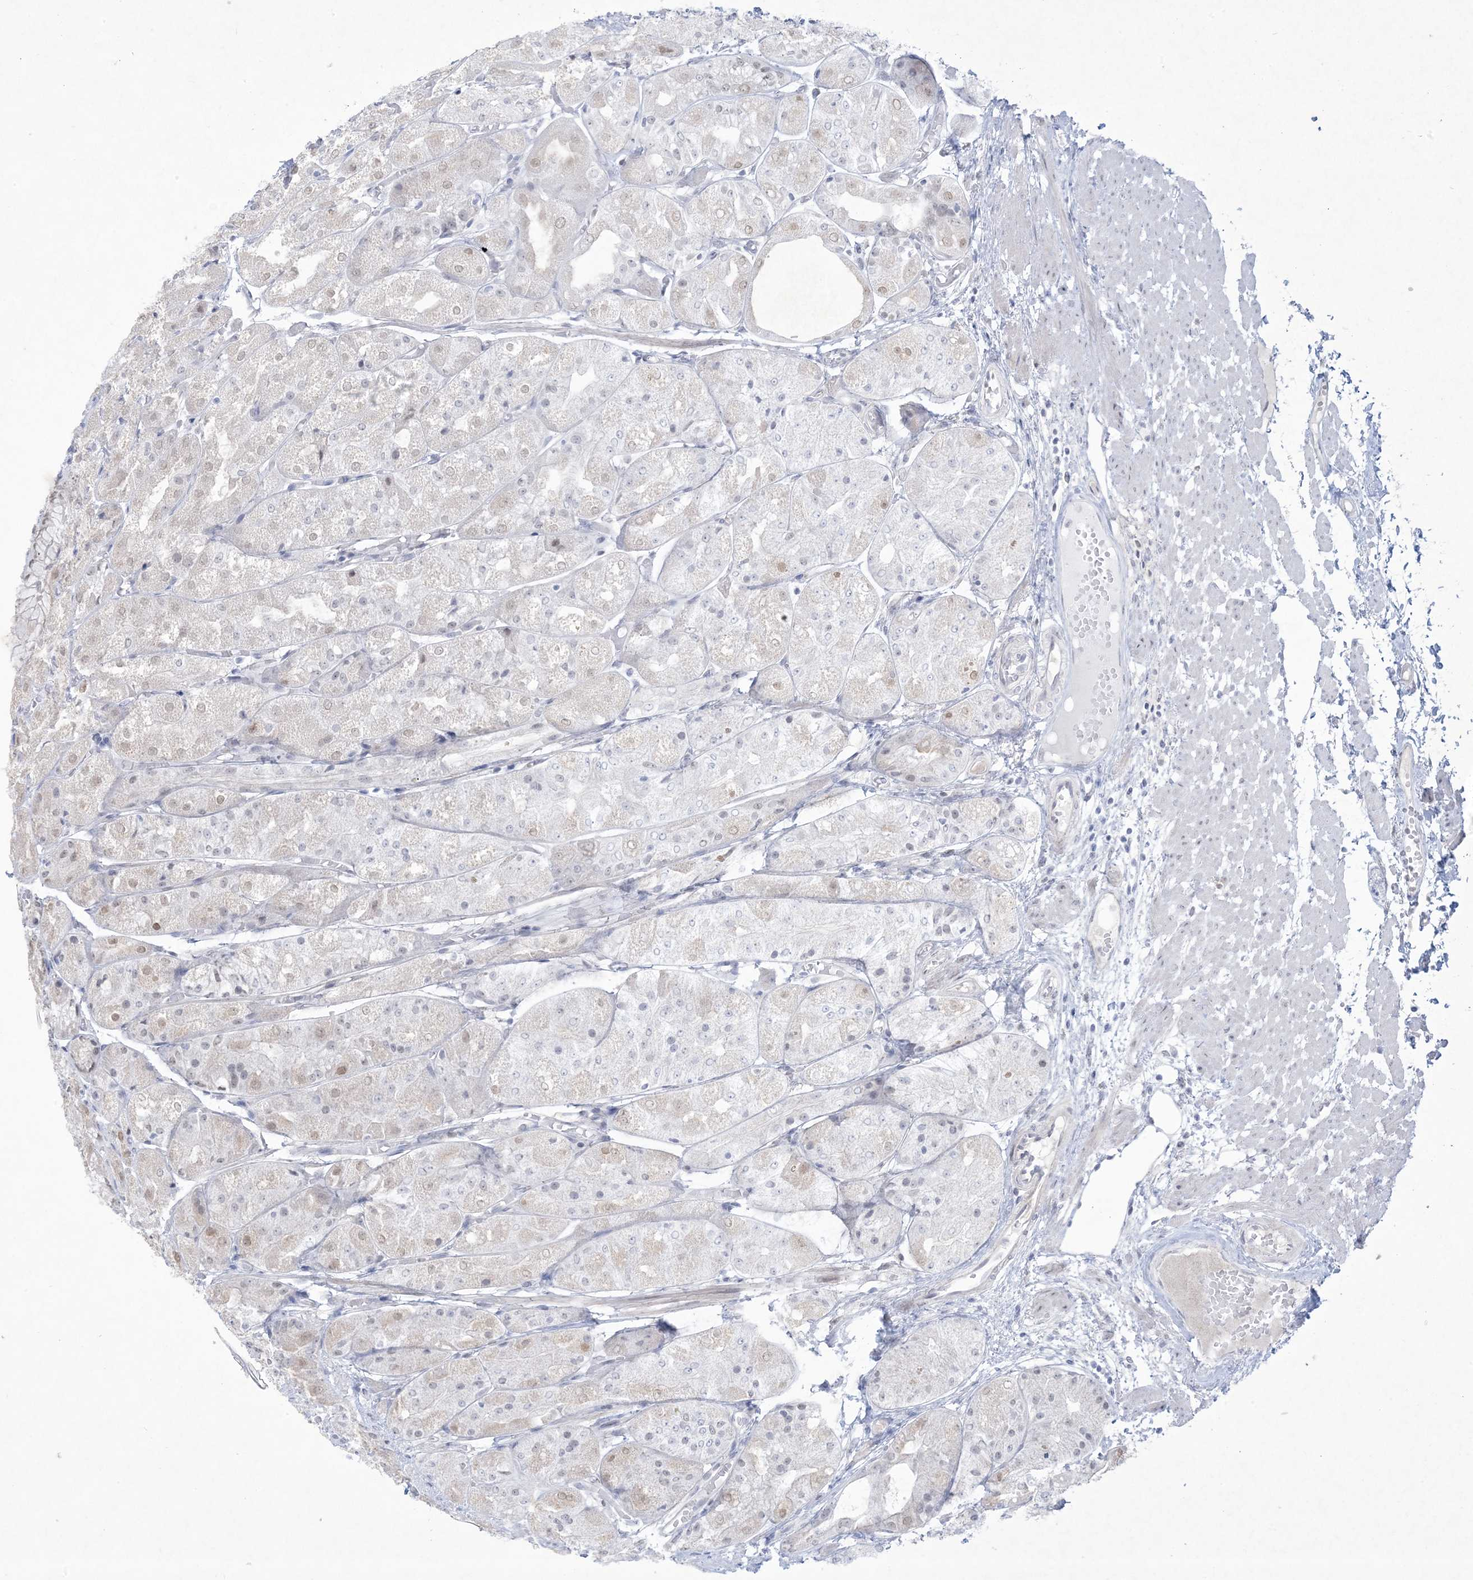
{"staining": {"intensity": "weak", "quantity": "<25%", "location": "nuclear"}, "tissue": "stomach", "cell_type": "Glandular cells", "image_type": "normal", "snomed": [{"axis": "morphology", "description": "Normal tissue, NOS"}, {"axis": "topography", "description": "Stomach, upper"}], "caption": "Immunohistochemistry (IHC) of benign human stomach reveals no positivity in glandular cells. Nuclei are stained in blue.", "gene": "HOMEZ", "patient": {"sex": "male", "age": 72}}